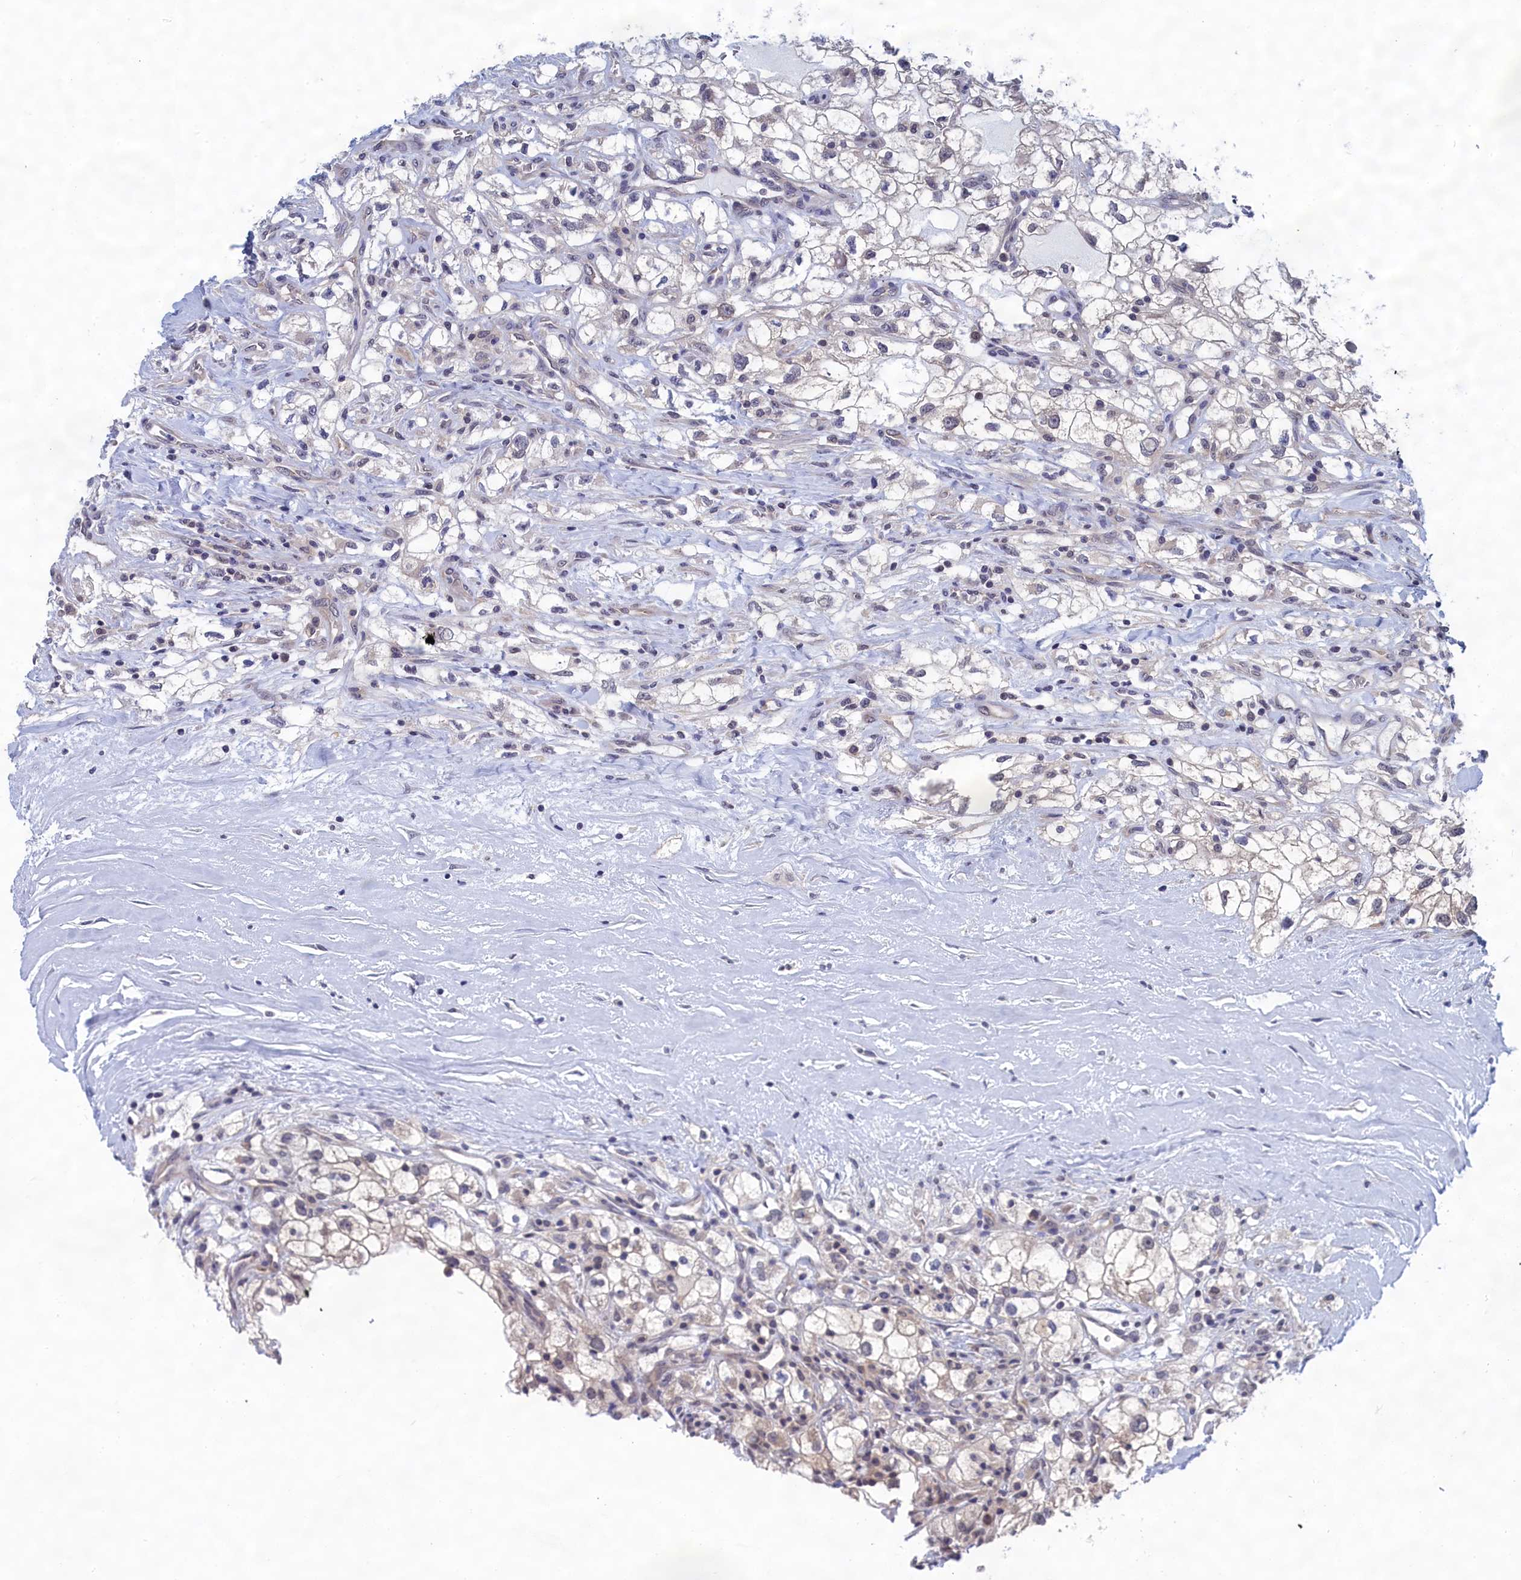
{"staining": {"intensity": "negative", "quantity": "none", "location": "none"}, "tissue": "renal cancer", "cell_type": "Tumor cells", "image_type": "cancer", "snomed": [{"axis": "morphology", "description": "Adenocarcinoma, NOS"}, {"axis": "topography", "description": "Kidney"}], "caption": "Protein analysis of renal cancer (adenocarcinoma) reveals no significant staining in tumor cells.", "gene": "PGP", "patient": {"sex": "male", "age": 59}}